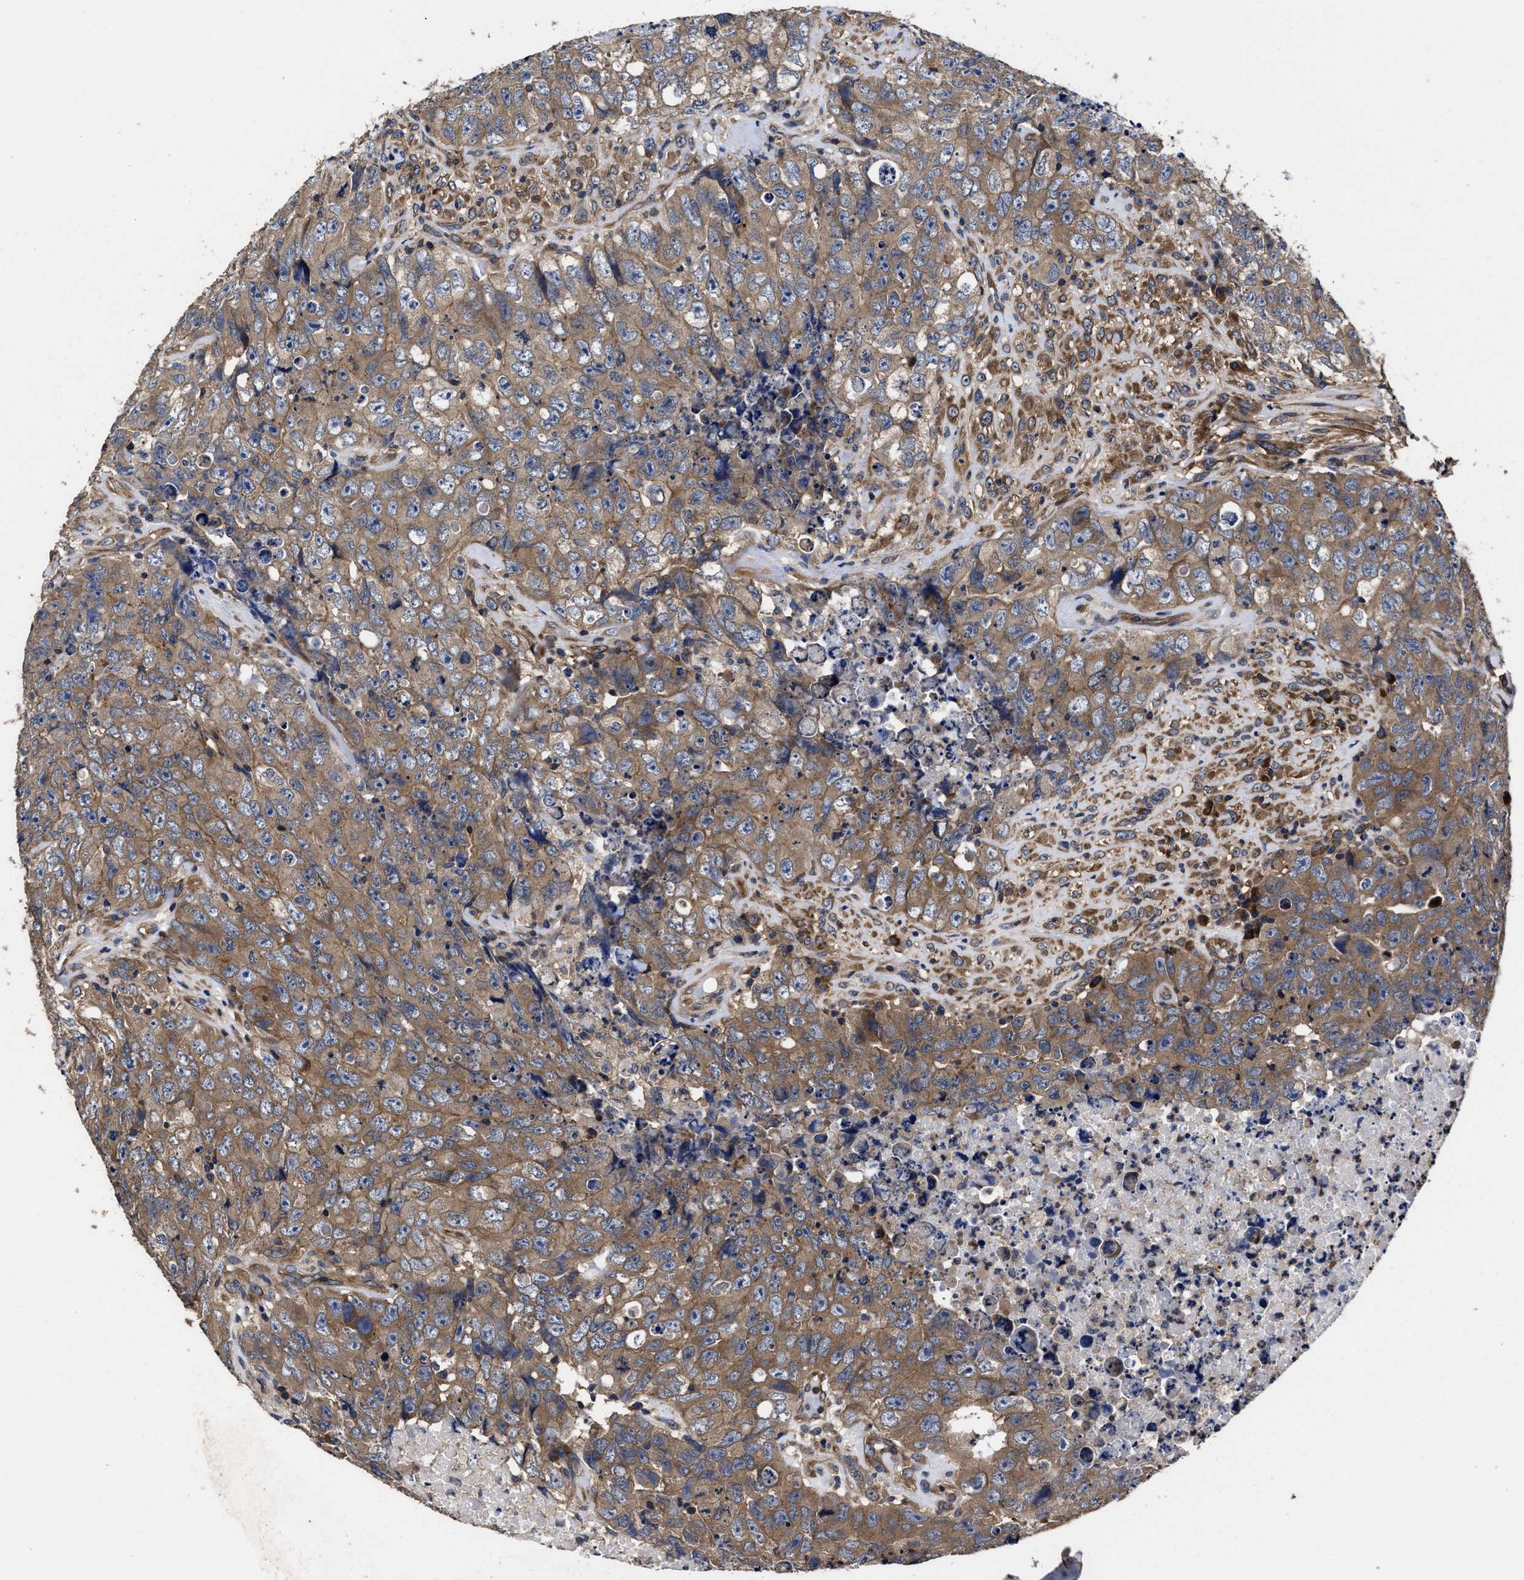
{"staining": {"intensity": "moderate", "quantity": ">75%", "location": "cytoplasmic/membranous"}, "tissue": "testis cancer", "cell_type": "Tumor cells", "image_type": "cancer", "snomed": [{"axis": "morphology", "description": "Carcinoma, Embryonal, NOS"}, {"axis": "topography", "description": "Testis"}], "caption": "Human embryonal carcinoma (testis) stained with a brown dye reveals moderate cytoplasmic/membranous positive positivity in about >75% of tumor cells.", "gene": "AVEN", "patient": {"sex": "male", "age": 32}}